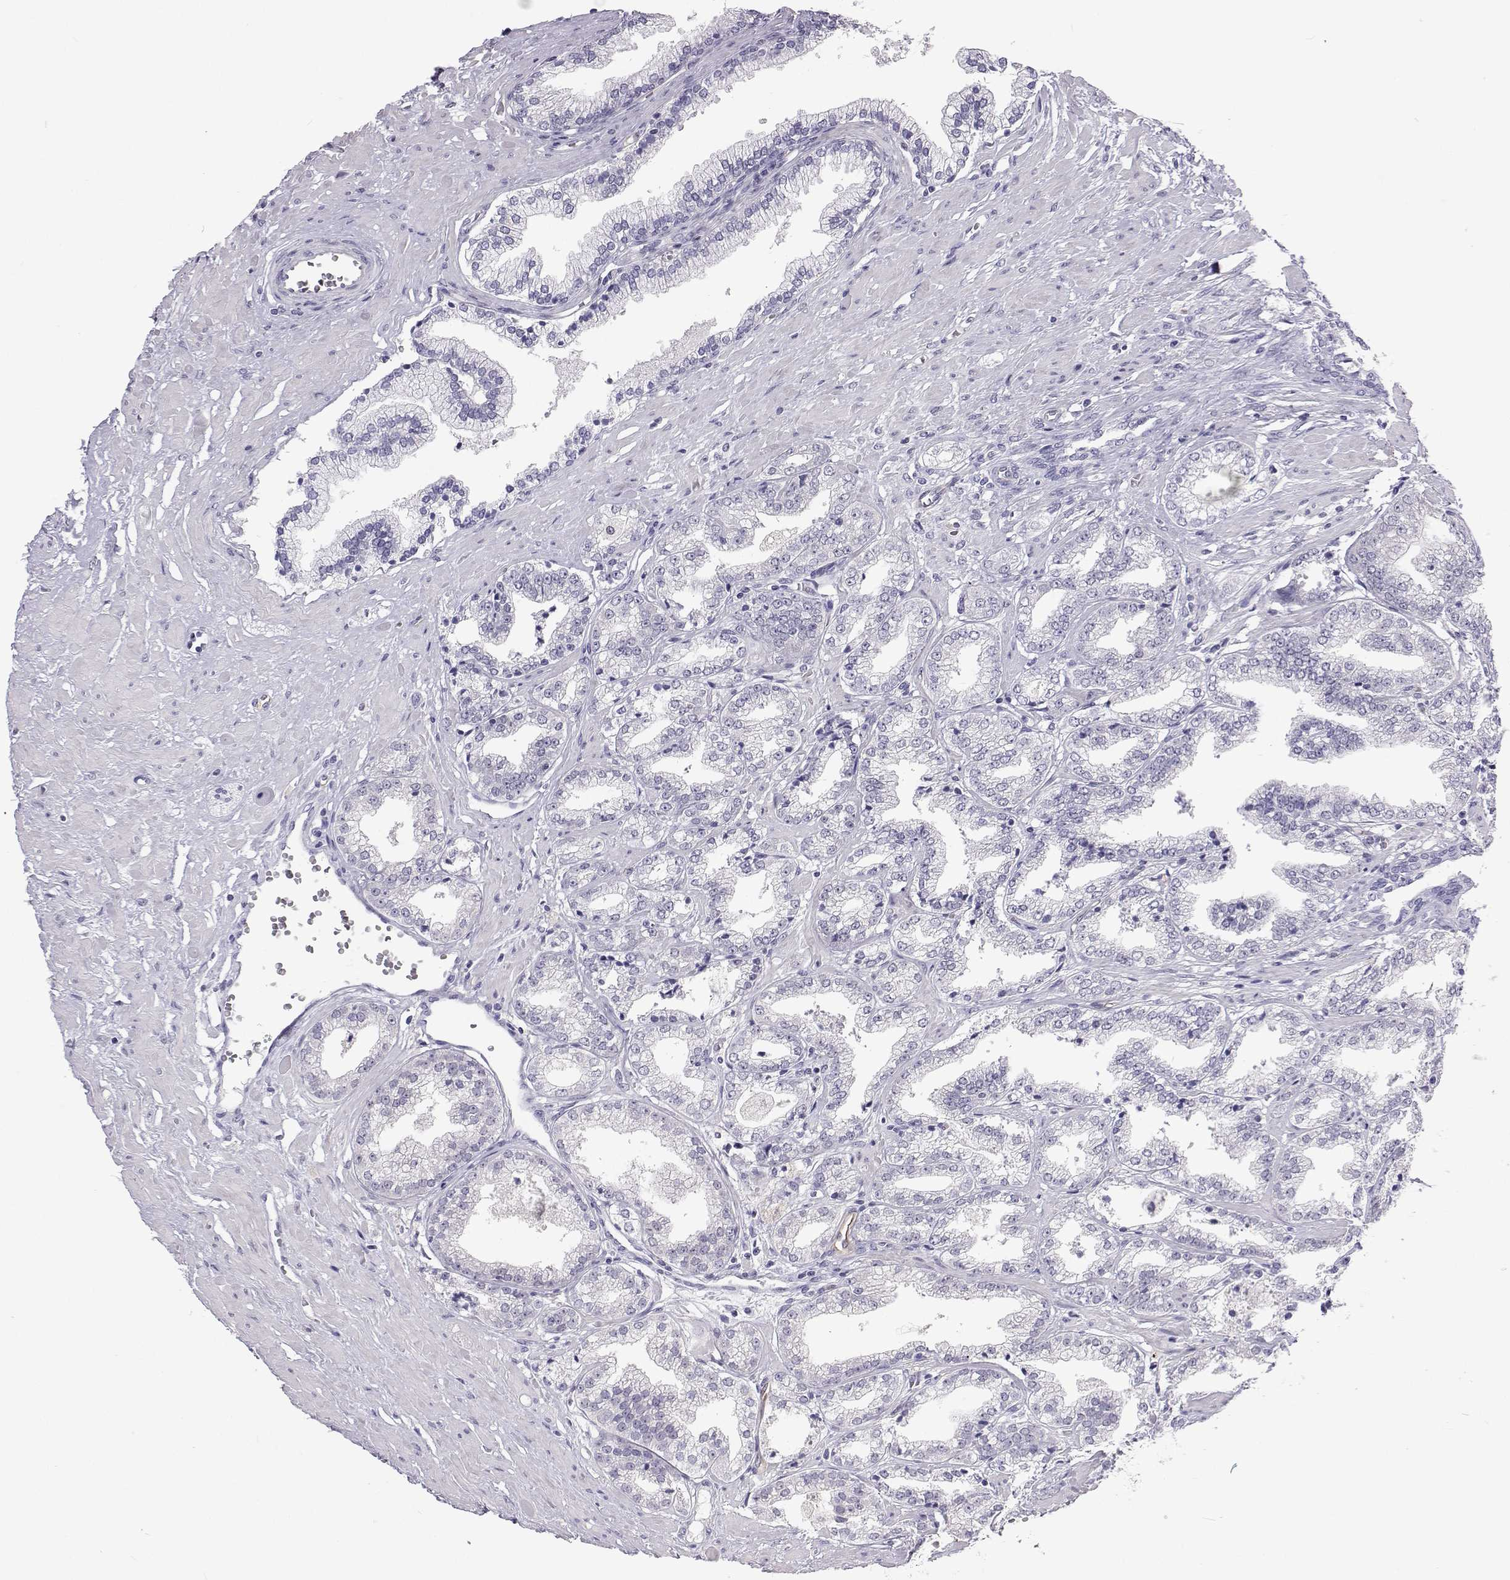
{"staining": {"intensity": "negative", "quantity": "none", "location": "none"}, "tissue": "prostate cancer", "cell_type": "Tumor cells", "image_type": "cancer", "snomed": [{"axis": "morphology", "description": "Adenocarcinoma, Low grade"}, {"axis": "topography", "description": "Prostate"}], "caption": "Histopathology image shows no significant protein positivity in tumor cells of prostate adenocarcinoma (low-grade).", "gene": "GALM", "patient": {"sex": "male", "age": 60}}